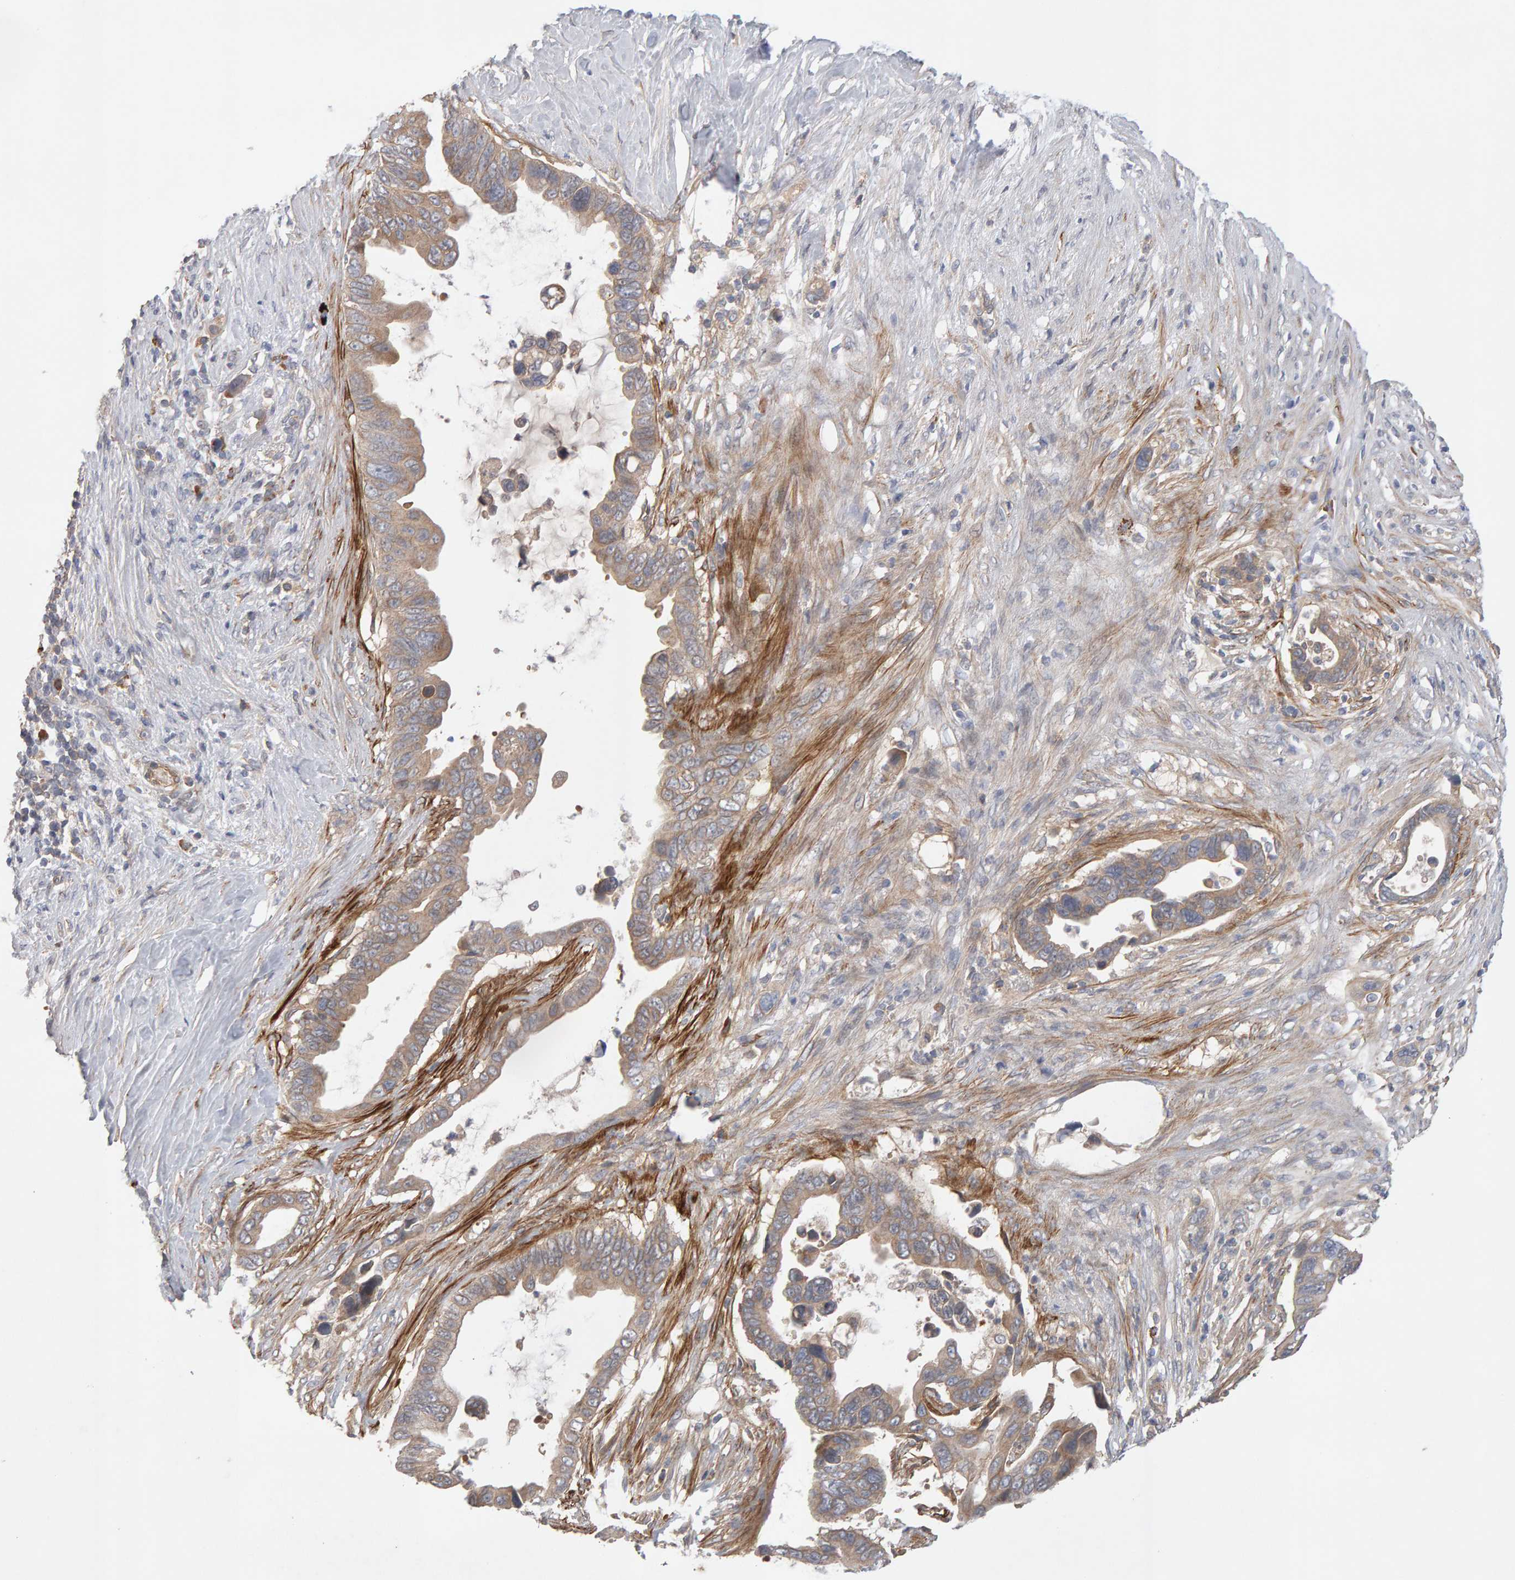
{"staining": {"intensity": "weak", "quantity": ">75%", "location": "cytoplasmic/membranous"}, "tissue": "pancreatic cancer", "cell_type": "Tumor cells", "image_type": "cancer", "snomed": [{"axis": "morphology", "description": "Adenocarcinoma, NOS"}, {"axis": "topography", "description": "Pancreas"}], "caption": "The photomicrograph reveals a brown stain indicating the presence of a protein in the cytoplasmic/membranous of tumor cells in adenocarcinoma (pancreatic).", "gene": "RNF19A", "patient": {"sex": "female", "age": 72}}